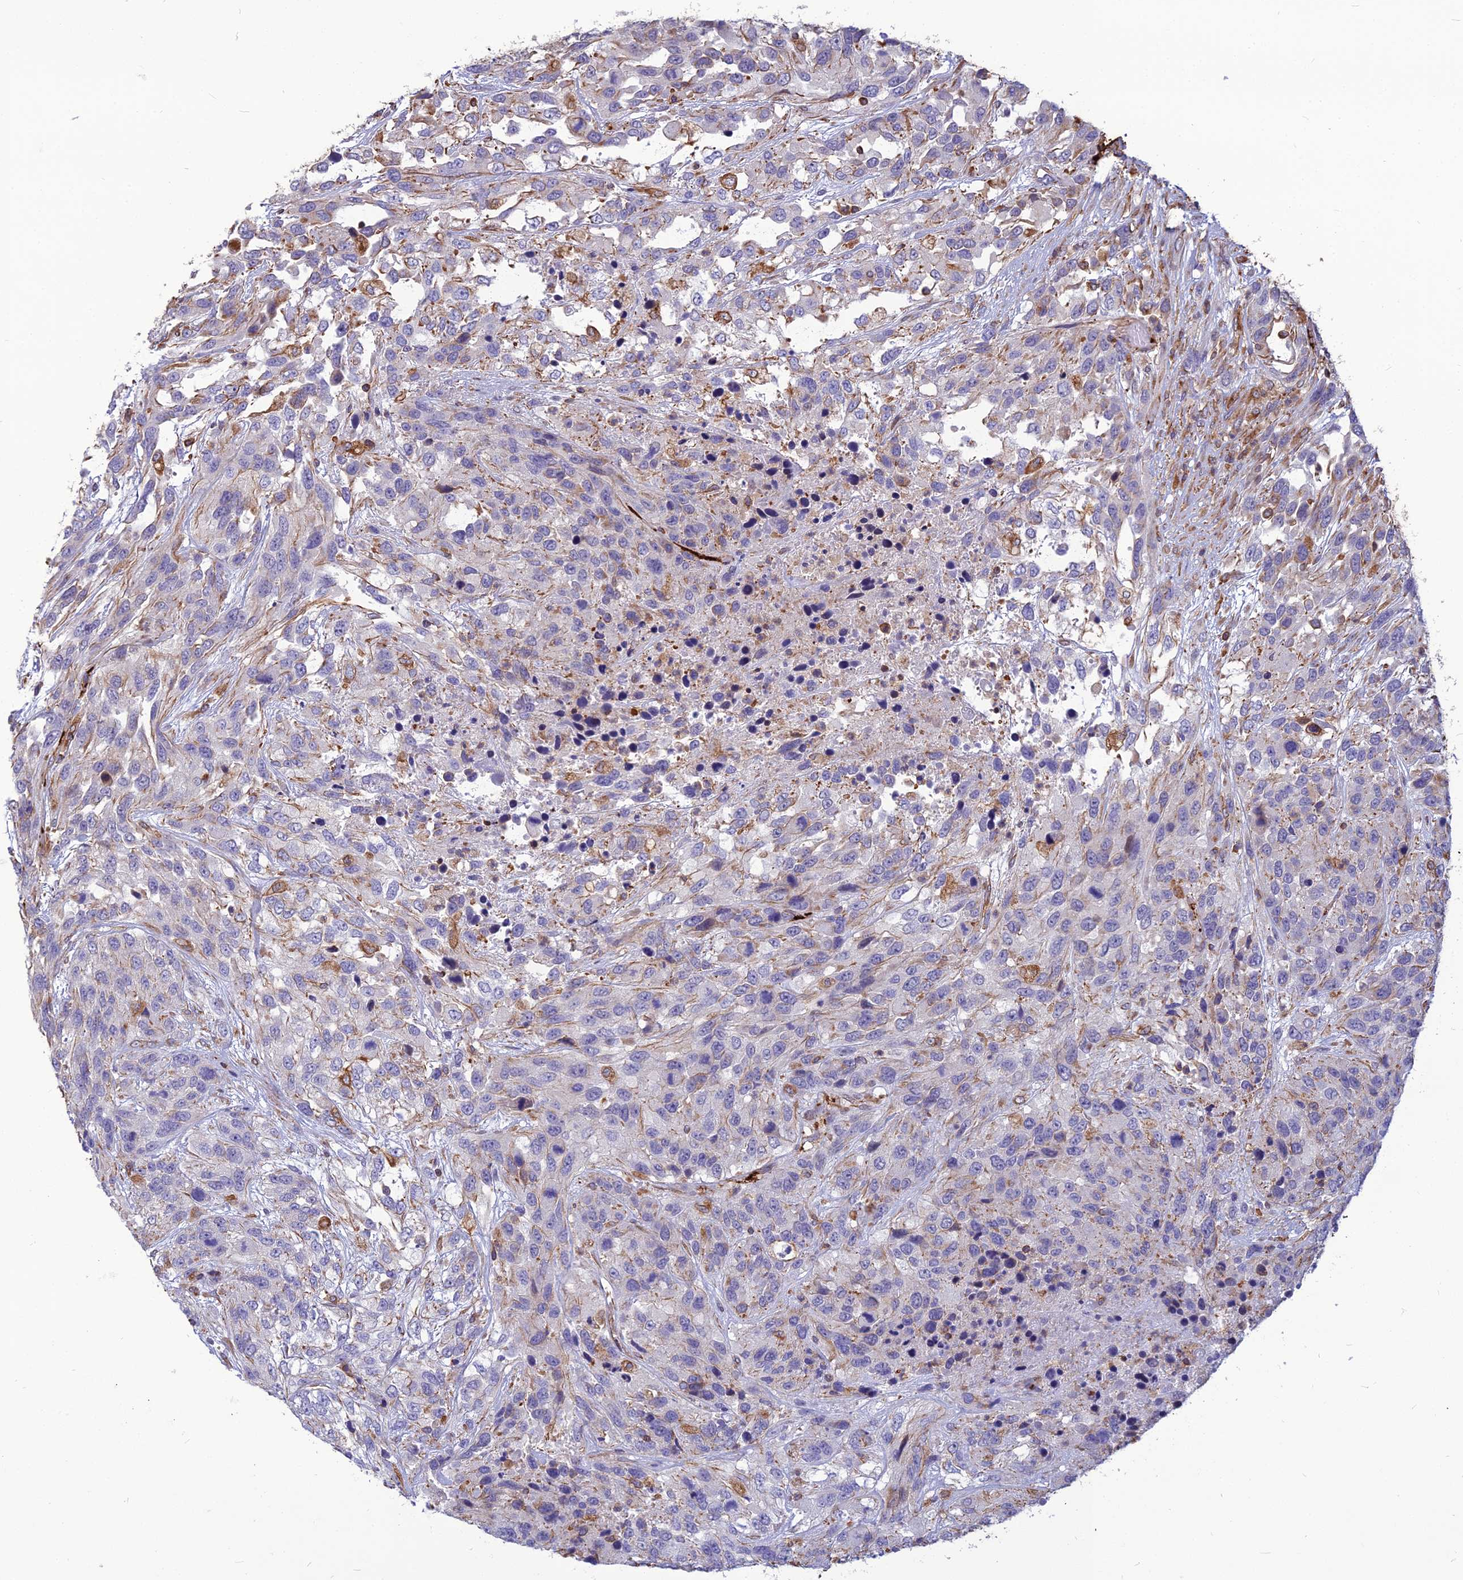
{"staining": {"intensity": "moderate", "quantity": "<25%", "location": "cytoplasmic/membranous"}, "tissue": "urothelial cancer", "cell_type": "Tumor cells", "image_type": "cancer", "snomed": [{"axis": "morphology", "description": "Urothelial carcinoma, High grade"}, {"axis": "topography", "description": "Urinary bladder"}], "caption": "An image of urothelial carcinoma (high-grade) stained for a protein reveals moderate cytoplasmic/membranous brown staining in tumor cells.", "gene": "PSMD11", "patient": {"sex": "female", "age": 70}}